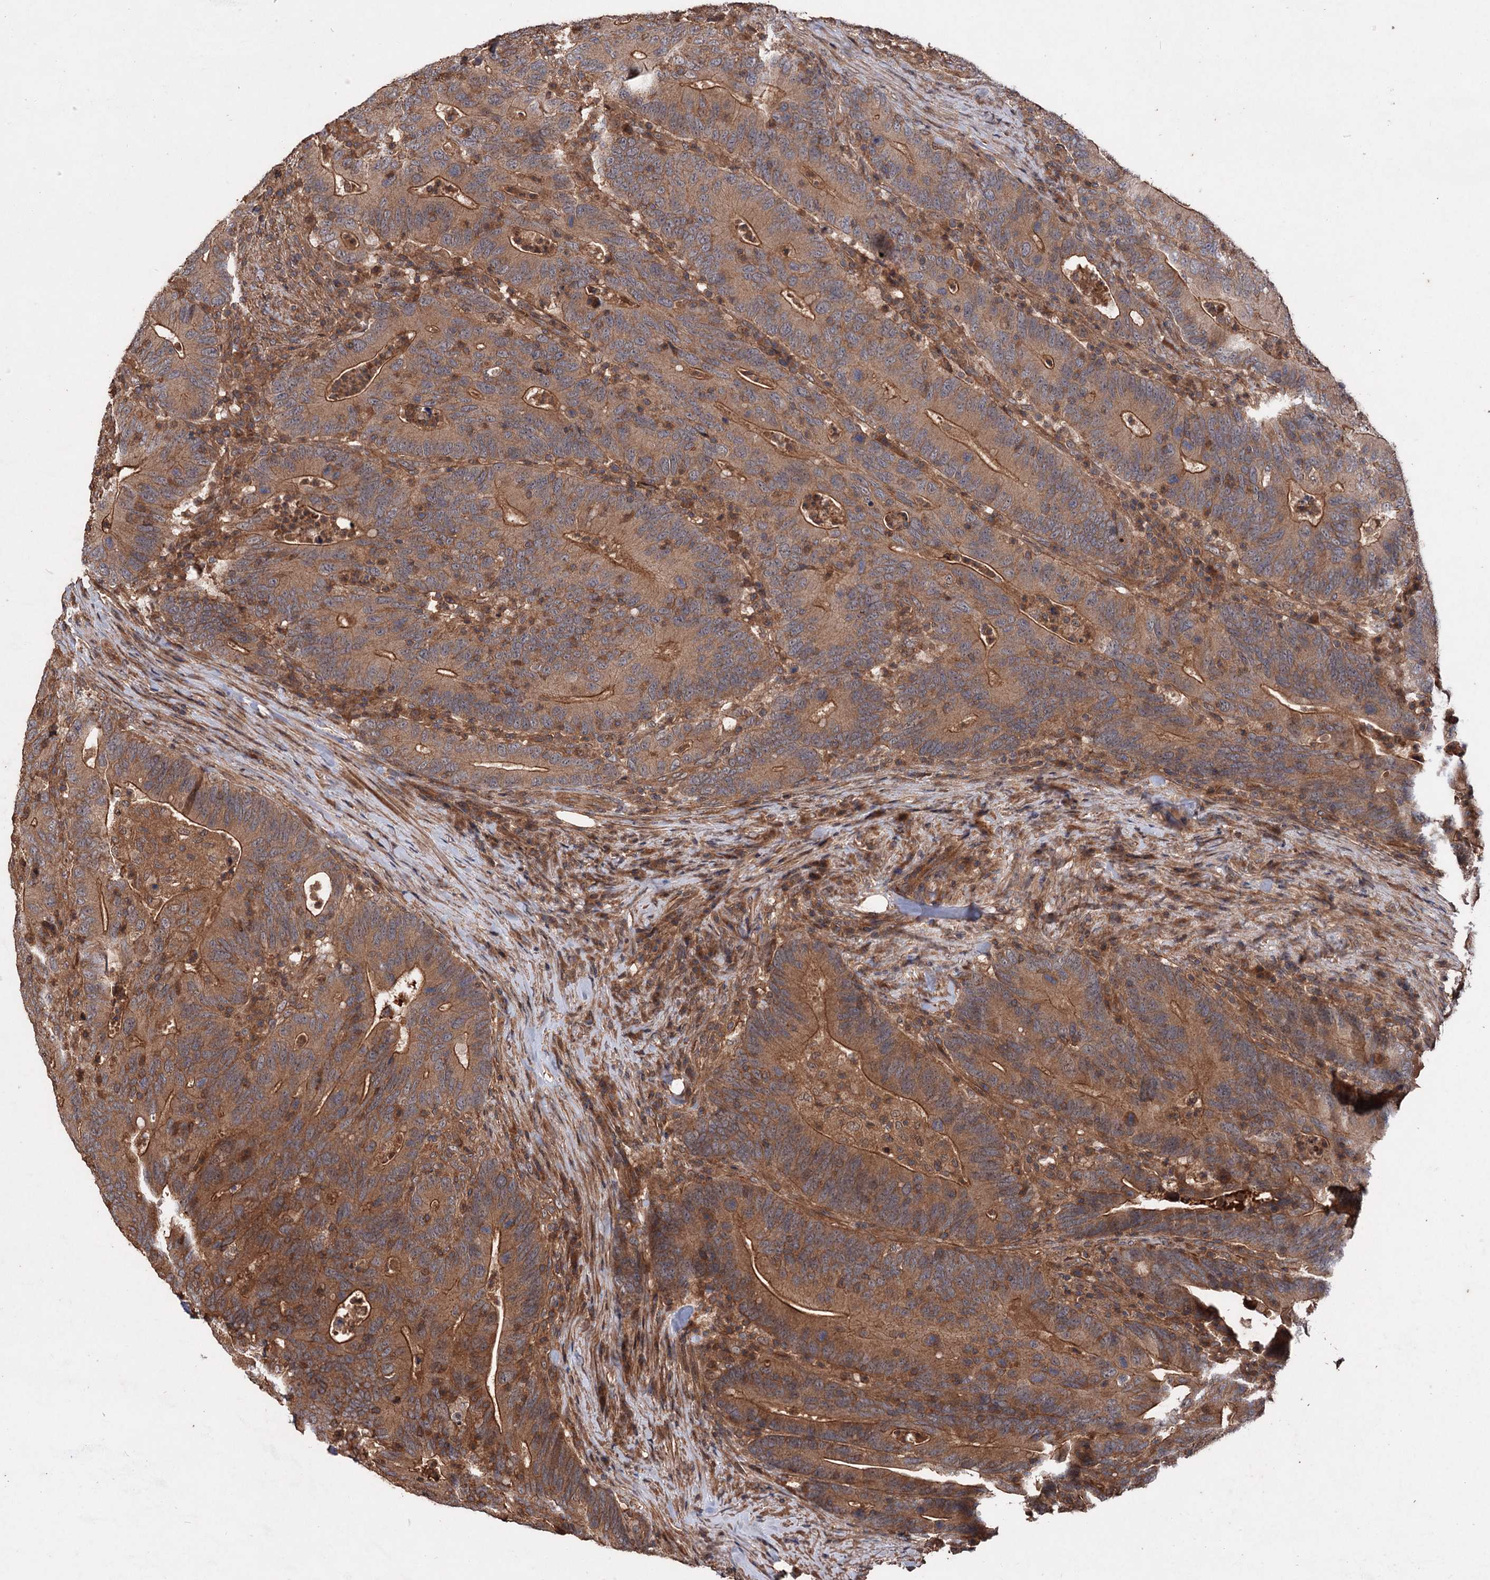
{"staining": {"intensity": "strong", "quantity": ">75%", "location": "cytoplasmic/membranous"}, "tissue": "colorectal cancer", "cell_type": "Tumor cells", "image_type": "cancer", "snomed": [{"axis": "morphology", "description": "Adenocarcinoma, NOS"}, {"axis": "topography", "description": "Colon"}], "caption": "Protein expression analysis of human adenocarcinoma (colorectal) reveals strong cytoplasmic/membranous expression in about >75% of tumor cells. The protein of interest is shown in brown color, while the nuclei are stained blue.", "gene": "ADK", "patient": {"sex": "female", "age": 66}}